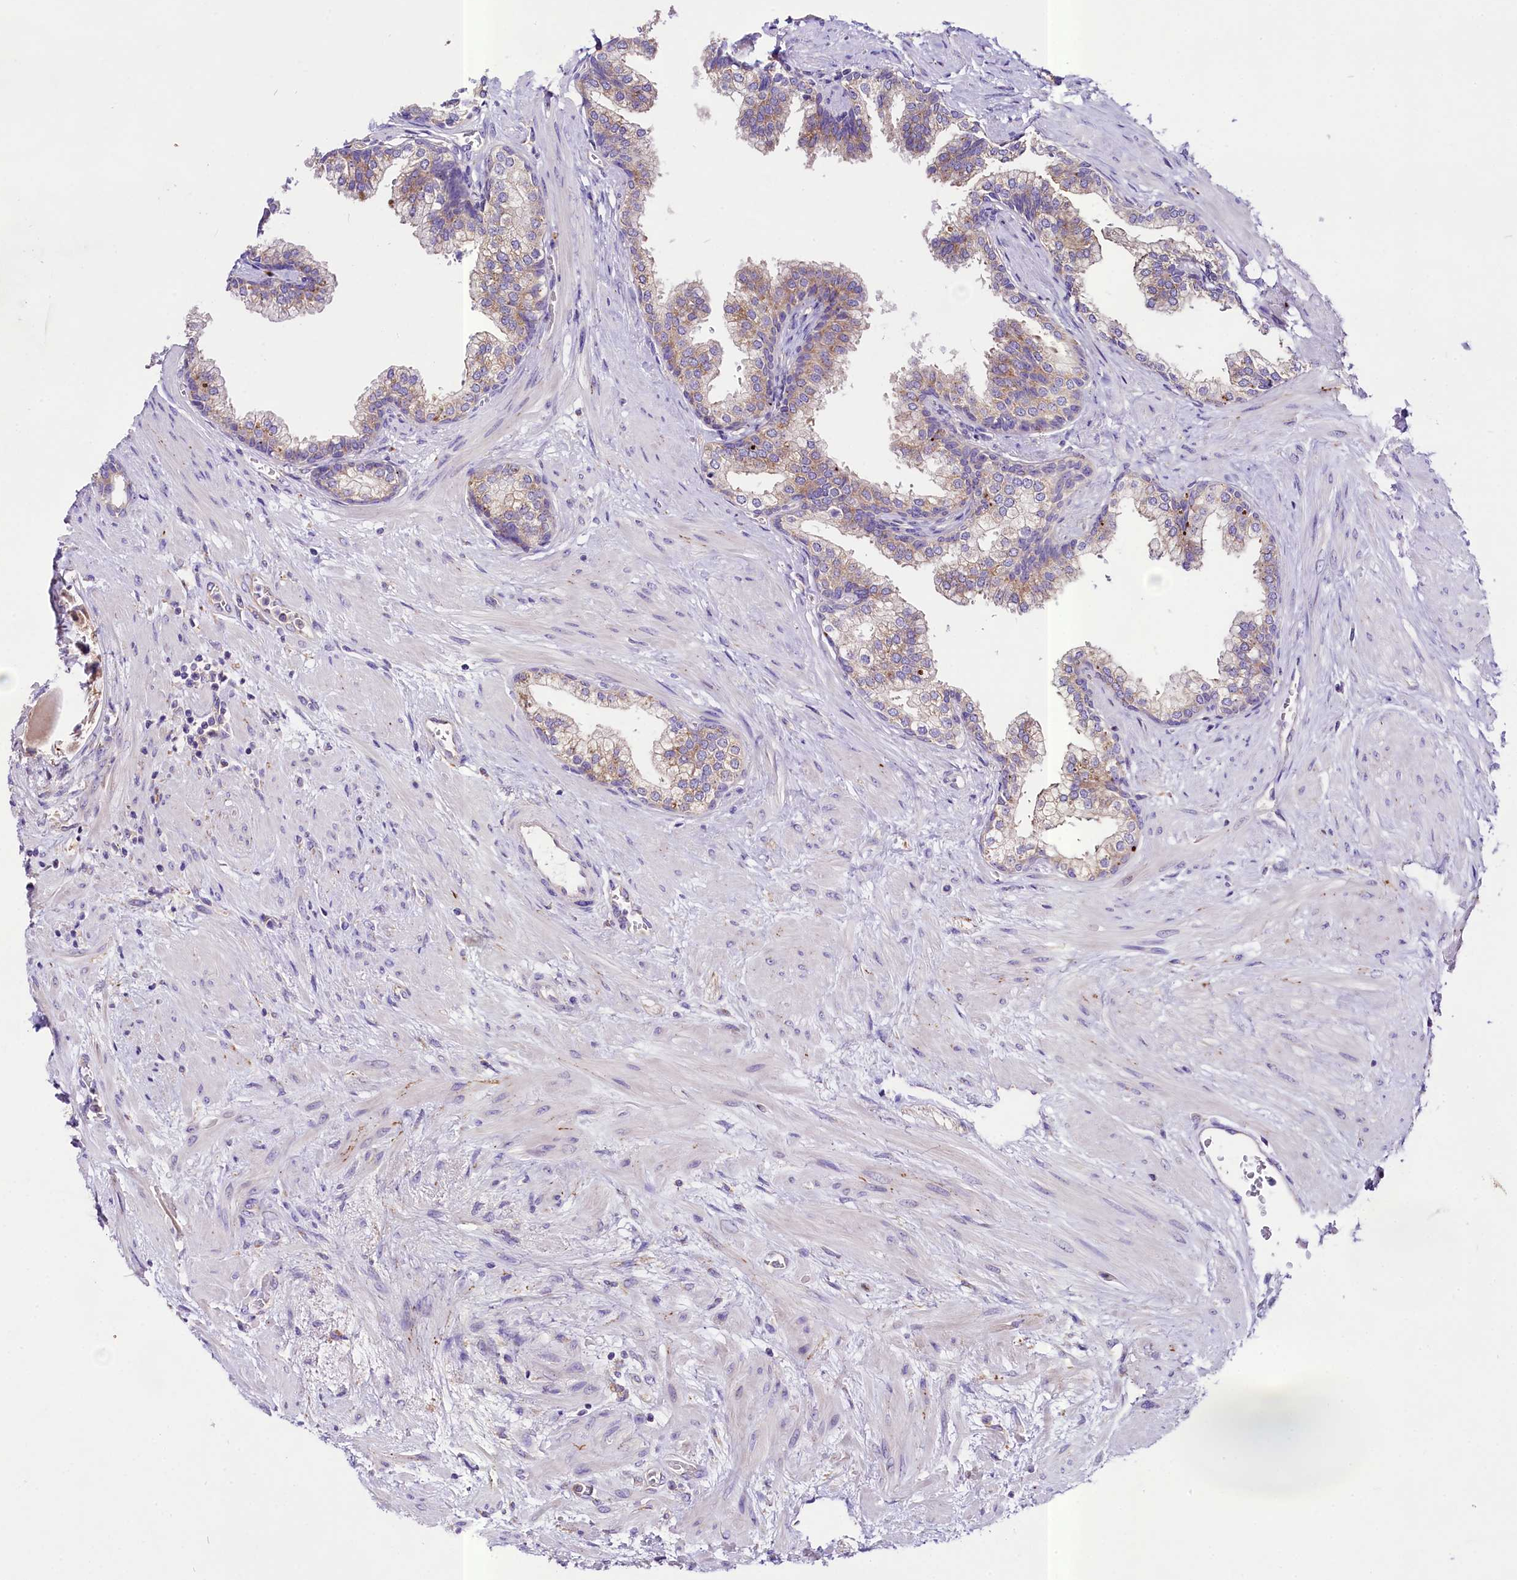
{"staining": {"intensity": "weak", "quantity": "<25%", "location": "cytoplasmic/membranous"}, "tissue": "prostate", "cell_type": "Glandular cells", "image_type": "normal", "snomed": [{"axis": "morphology", "description": "Normal tissue, NOS"}, {"axis": "topography", "description": "Prostate"}], "caption": "A high-resolution image shows immunohistochemistry staining of unremarkable prostate, which displays no significant staining in glandular cells.", "gene": "PEMT", "patient": {"sex": "male", "age": 57}}